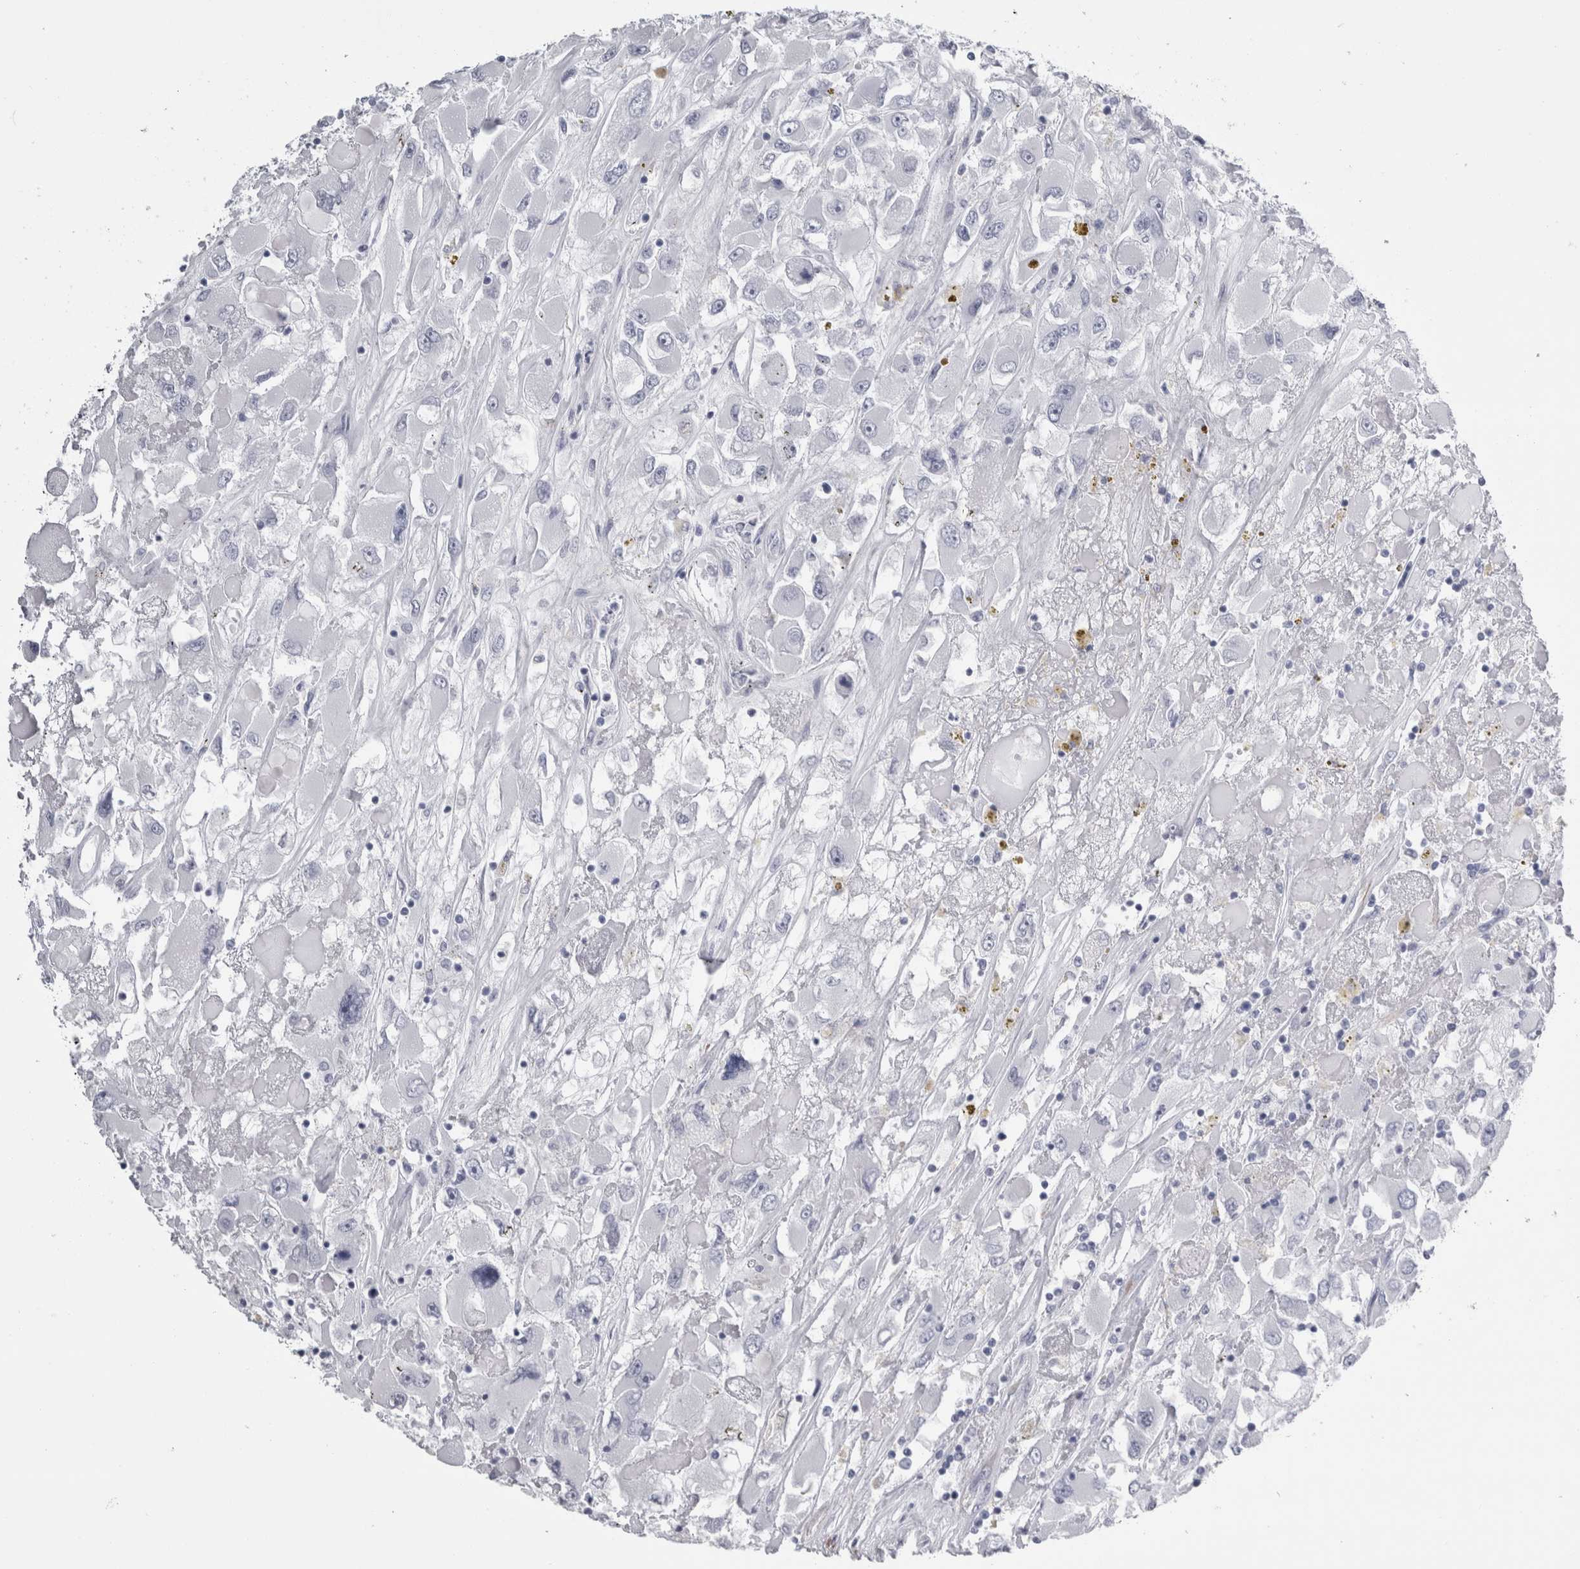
{"staining": {"intensity": "negative", "quantity": "none", "location": "none"}, "tissue": "renal cancer", "cell_type": "Tumor cells", "image_type": "cancer", "snomed": [{"axis": "morphology", "description": "Adenocarcinoma, NOS"}, {"axis": "topography", "description": "Kidney"}], "caption": "Immunohistochemical staining of human renal cancer demonstrates no significant staining in tumor cells.", "gene": "VWDE", "patient": {"sex": "female", "age": 52}}